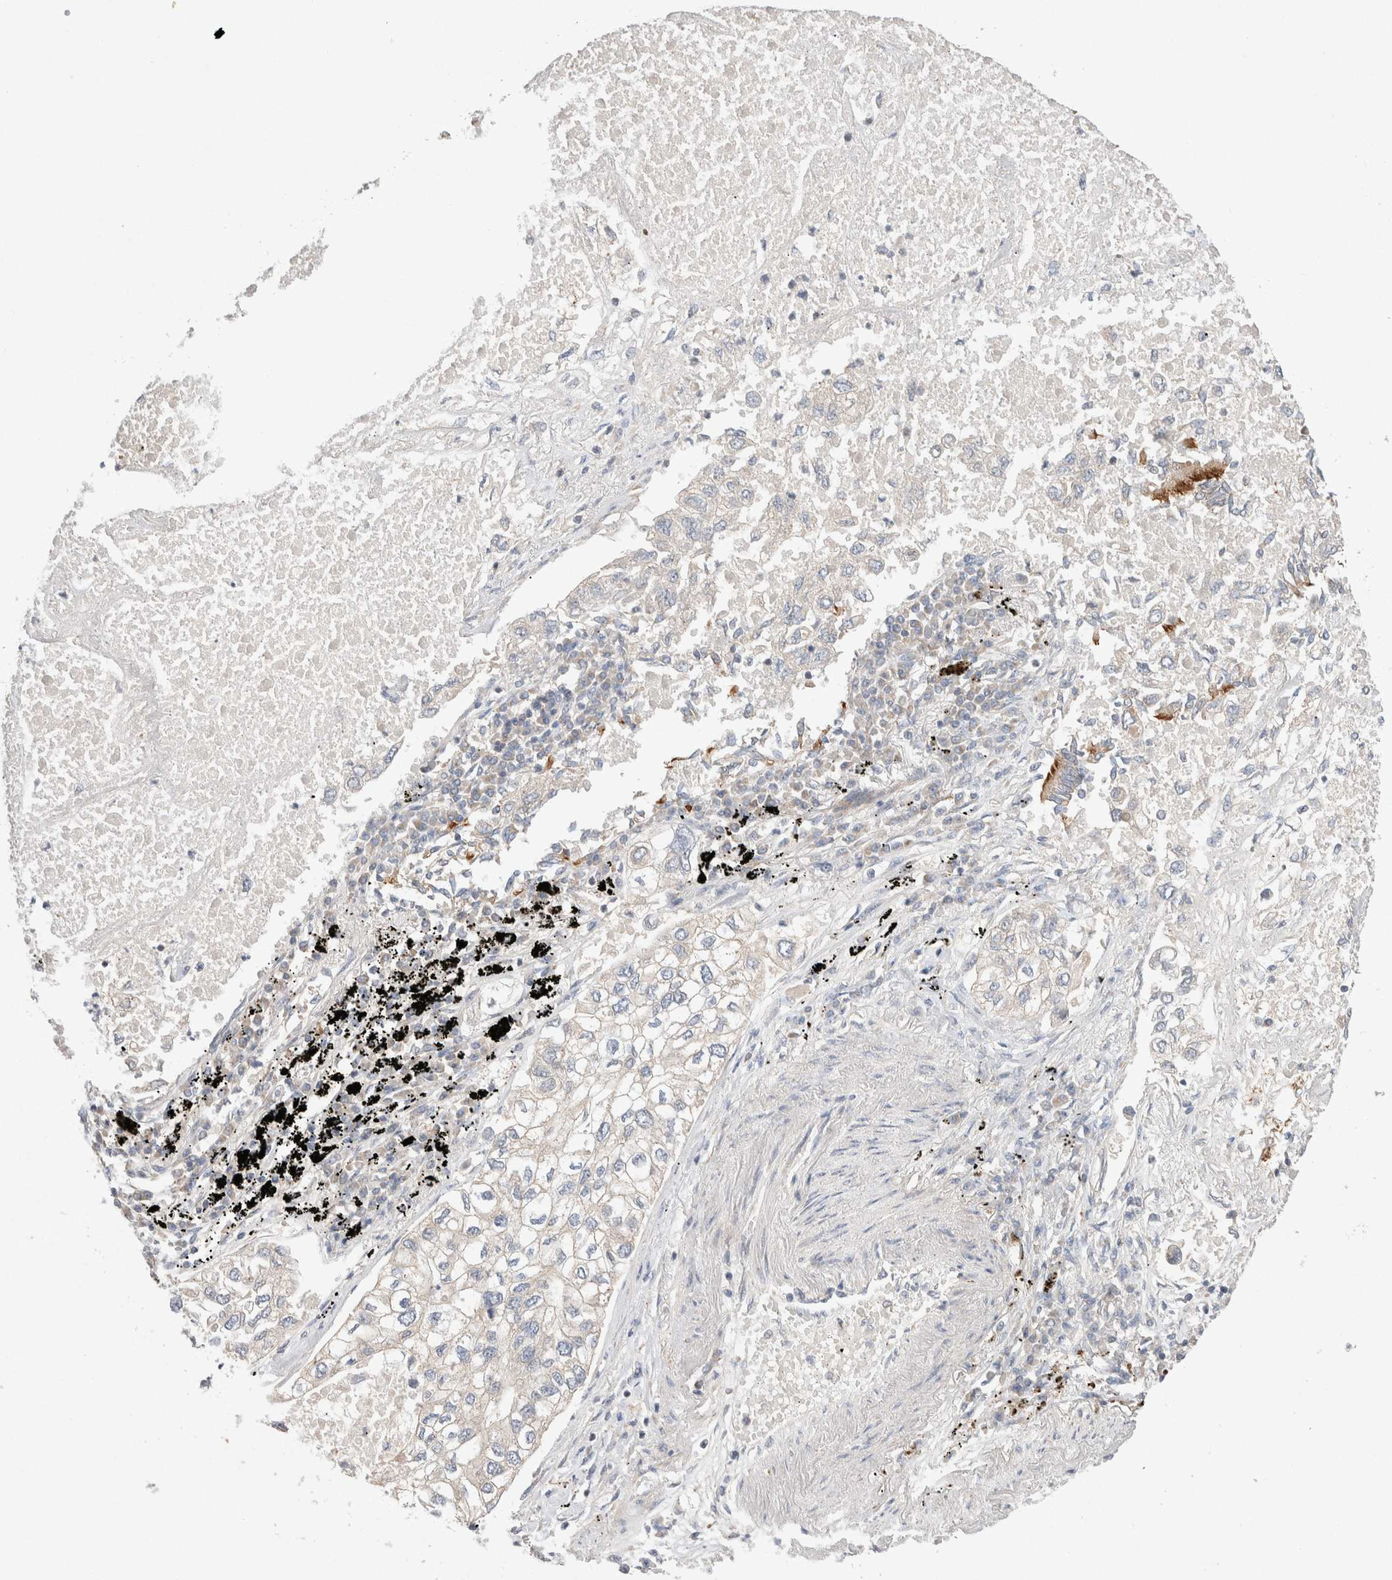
{"staining": {"intensity": "negative", "quantity": "none", "location": "none"}, "tissue": "lung cancer", "cell_type": "Tumor cells", "image_type": "cancer", "snomed": [{"axis": "morphology", "description": "Inflammation, NOS"}, {"axis": "morphology", "description": "Adenocarcinoma, NOS"}, {"axis": "topography", "description": "Lung"}], "caption": "A high-resolution photomicrograph shows immunohistochemistry staining of lung cancer, which reveals no significant positivity in tumor cells.", "gene": "CMTM4", "patient": {"sex": "male", "age": 63}}